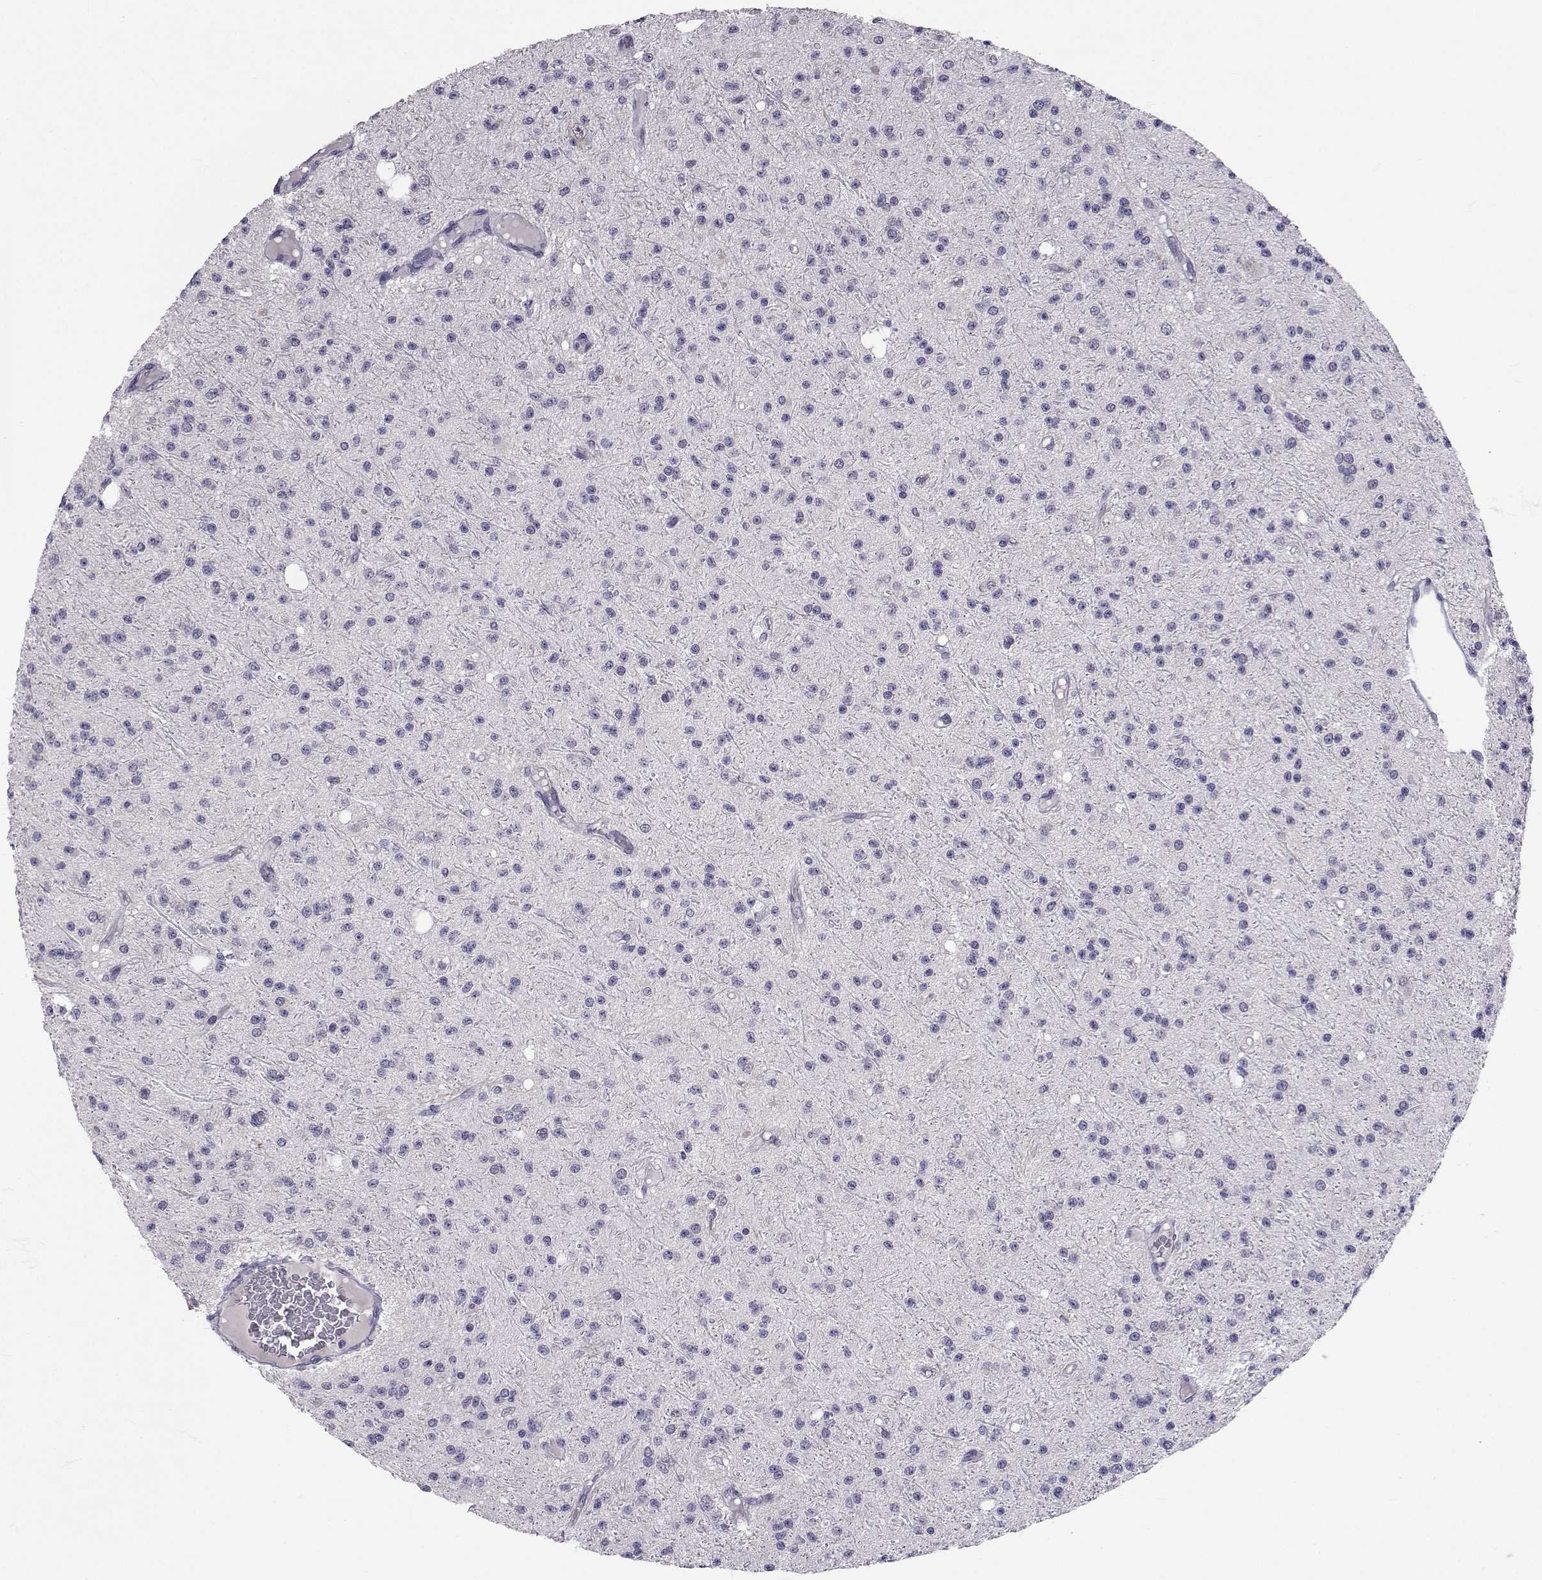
{"staining": {"intensity": "negative", "quantity": "none", "location": "none"}, "tissue": "glioma", "cell_type": "Tumor cells", "image_type": "cancer", "snomed": [{"axis": "morphology", "description": "Glioma, malignant, Low grade"}, {"axis": "topography", "description": "Brain"}], "caption": "Immunohistochemistry photomicrograph of neoplastic tissue: human glioma stained with DAB exhibits no significant protein expression in tumor cells. (DAB immunohistochemistry visualized using brightfield microscopy, high magnification).", "gene": "SLC6A3", "patient": {"sex": "male", "age": 27}}